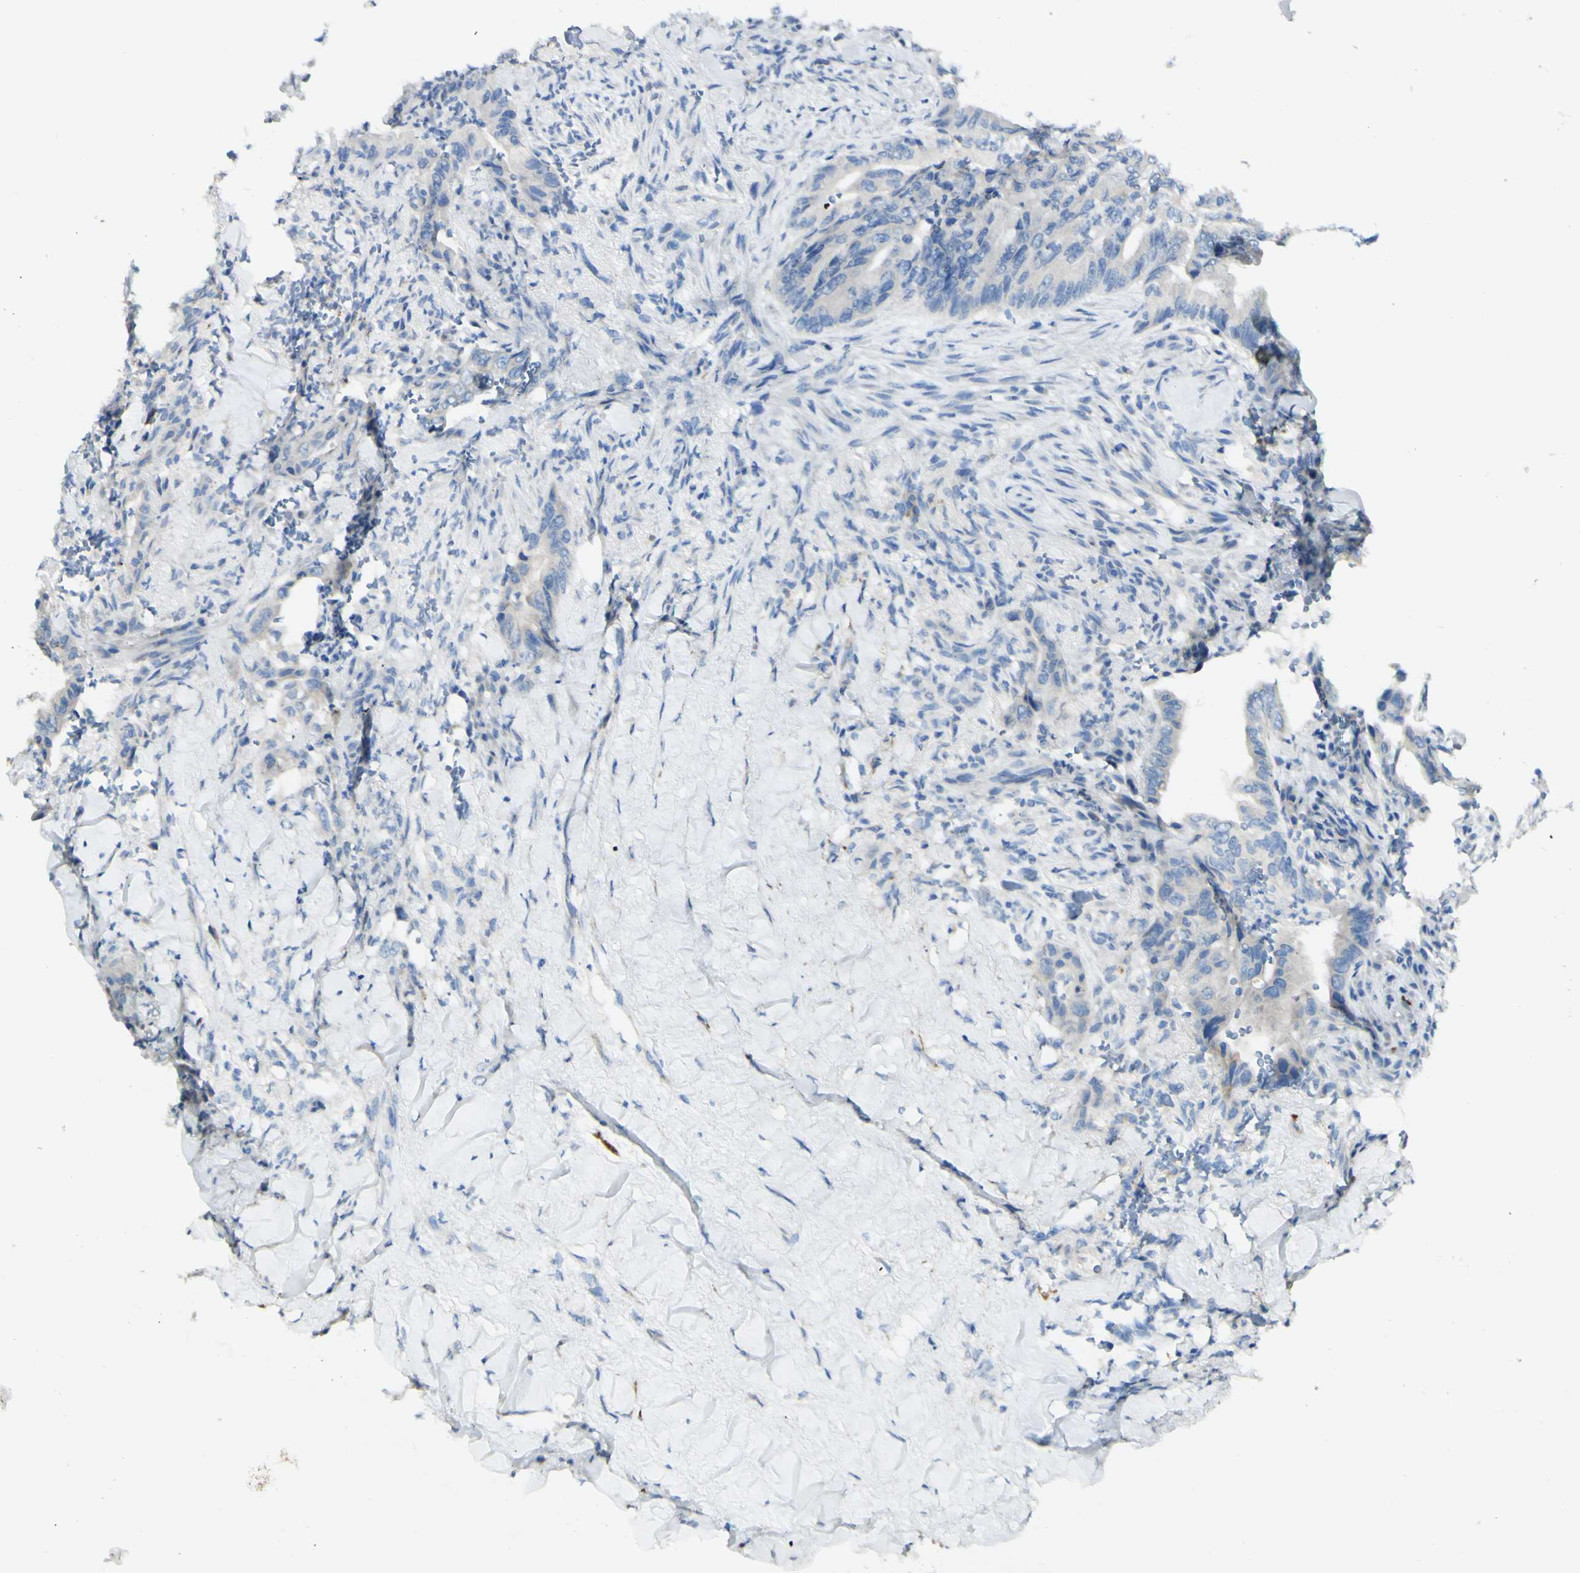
{"staining": {"intensity": "negative", "quantity": "none", "location": "none"}, "tissue": "liver cancer", "cell_type": "Tumor cells", "image_type": "cancer", "snomed": [{"axis": "morphology", "description": "Cholangiocarcinoma"}, {"axis": "topography", "description": "Liver"}], "caption": "A photomicrograph of human cholangiocarcinoma (liver) is negative for staining in tumor cells.", "gene": "FGF4", "patient": {"sex": "female", "age": 67}}